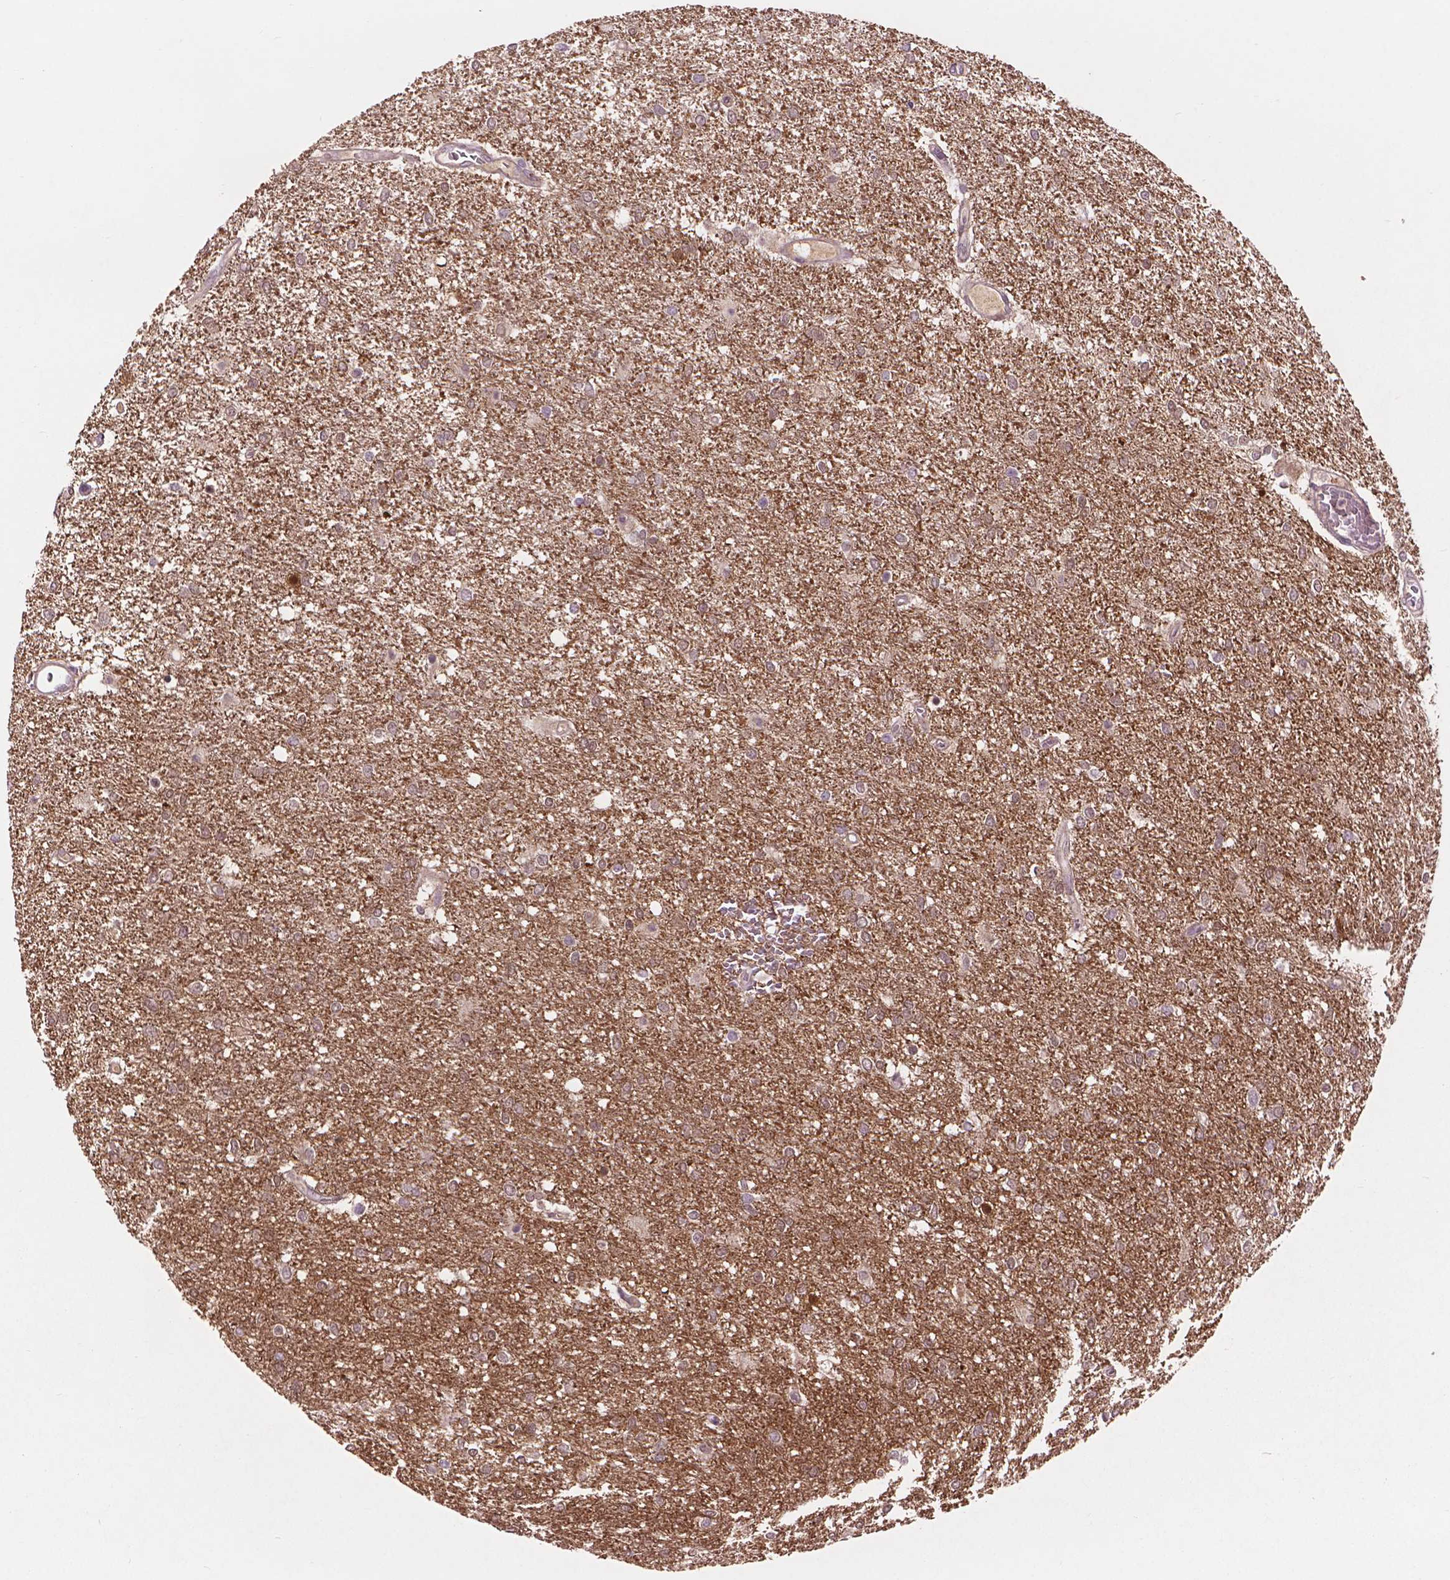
{"staining": {"intensity": "negative", "quantity": "none", "location": "none"}, "tissue": "glioma", "cell_type": "Tumor cells", "image_type": "cancer", "snomed": [{"axis": "morphology", "description": "Glioma, malignant, High grade"}, {"axis": "topography", "description": "Brain"}], "caption": "Tumor cells show no significant staining in glioma. (DAB immunohistochemistry (IHC) with hematoxylin counter stain).", "gene": "ENO2", "patient": {"sex": "female", "age": 61}}